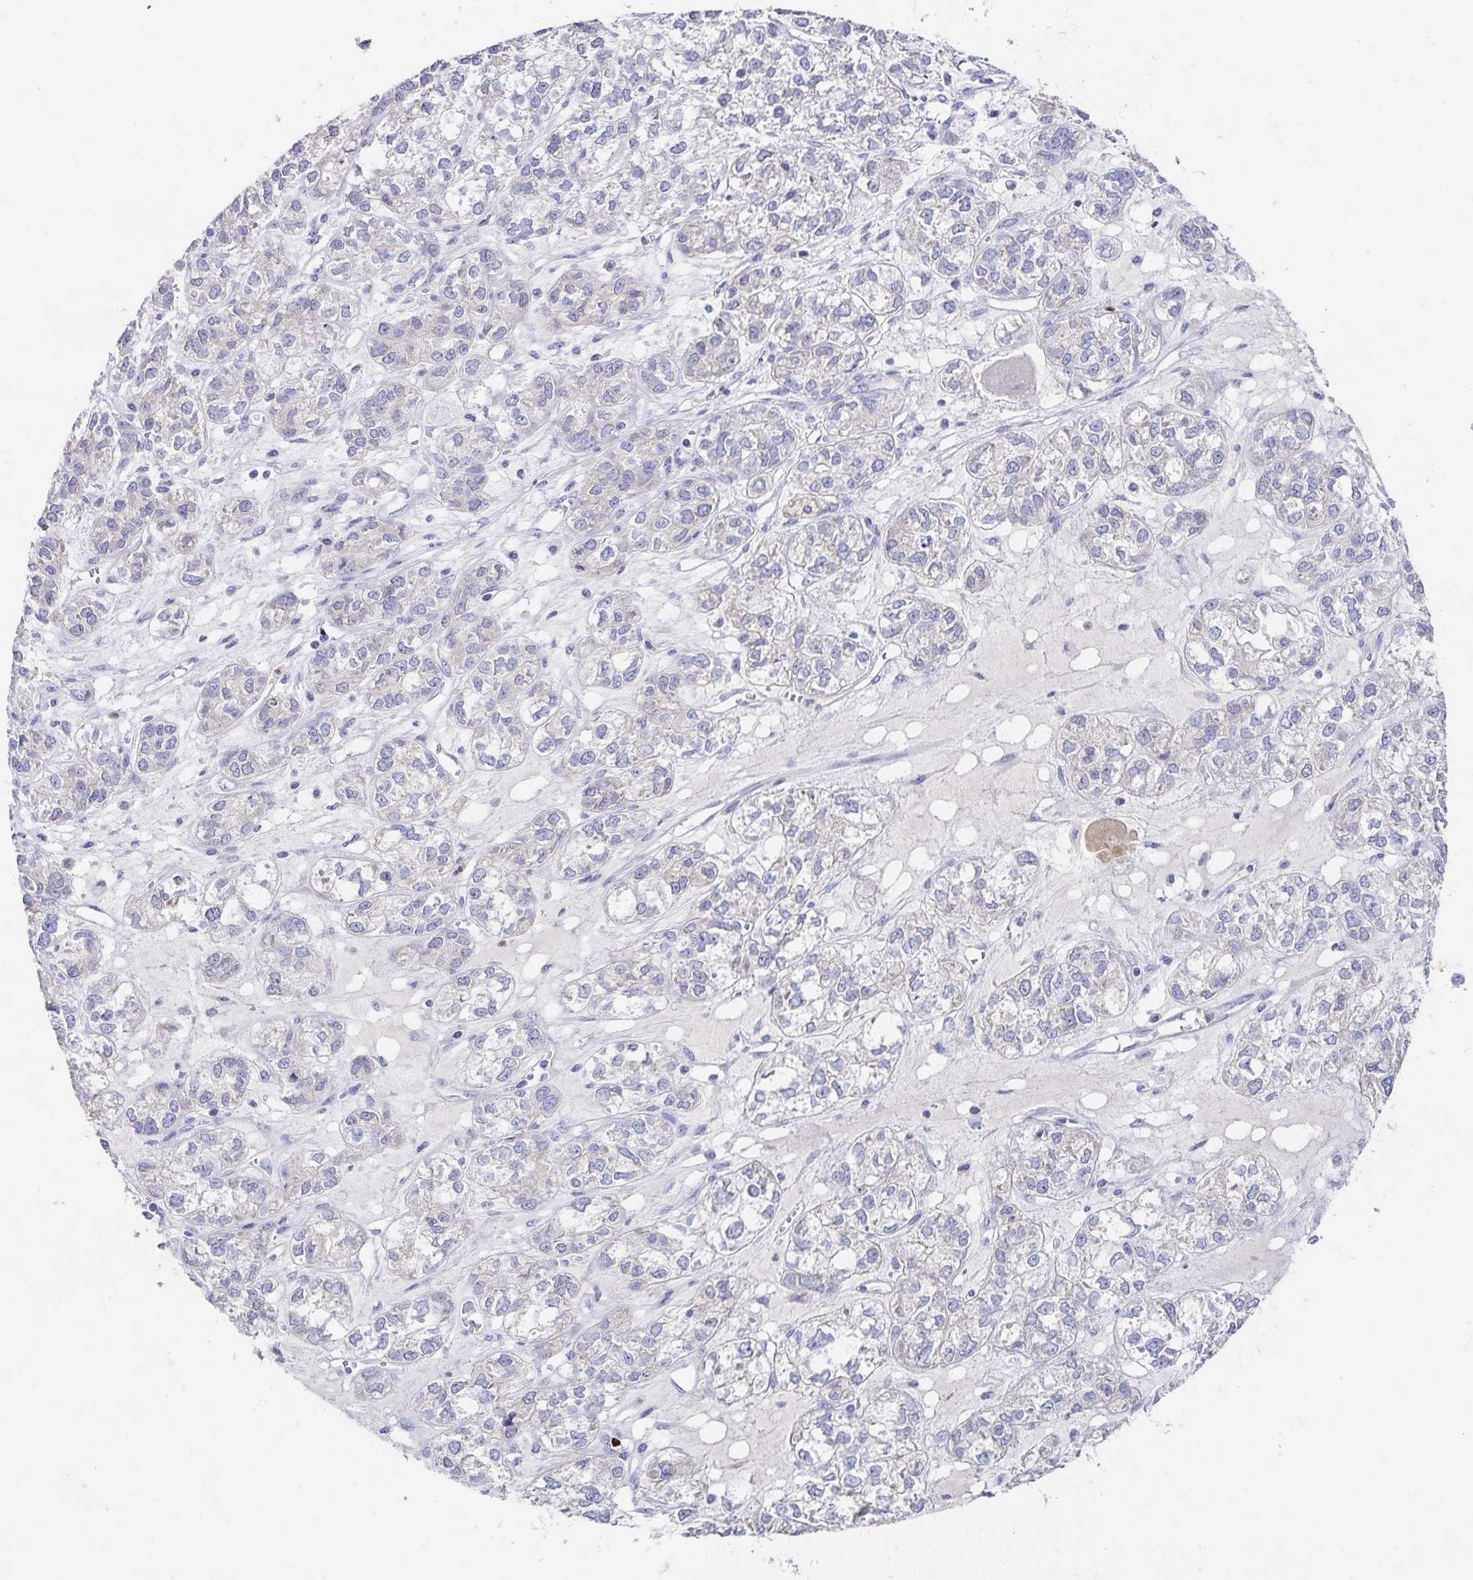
{"staining": {"intensity": "negative", "quantity": "none", "location": "none"}, "tissue": "ovarian cancer", "cell_type": "Tumor cells", "image_type": "cancer", "snomed": [{"axis": "morphology", "description": "Carcinoma, endometroid"}, {"axis": "topography", "description": "Ovary"}], "caption": "This is an IHC image of ovarian endometroid carcinoma. There is no positivity in tumor cells.", "gene": "PAX5", "patient": {"sex": "female", "age": 64}}